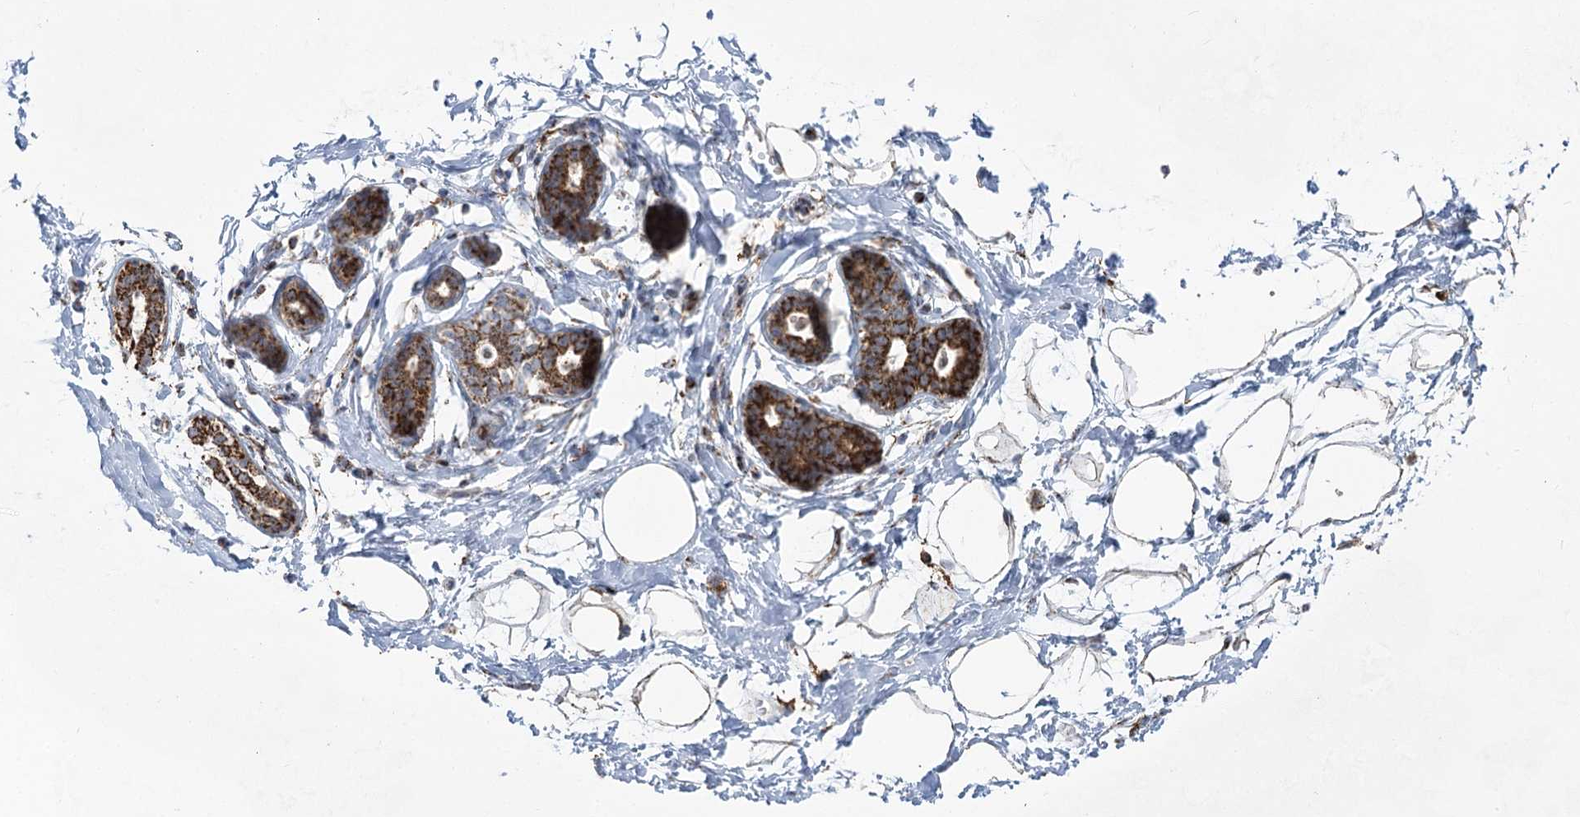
{"staining": {"intensity": "weak", "quantity": ">75%", "location": "cytoplasmic/membranous"}, "tissue": "breast", "cell_type": "Adipocytes", "image_type": "normal", "snomed": [{"axis": "morphology", "description": "Normal tissue, NOS"}, {"axis": "topography", "description": "Breast"}], "caption": "Weak cytoplasmic/membranous positivity for a protein is seen in about >75% of adipocytes of unremarkable breast using immunohistochemistry.", "gene": "CWF19L1", "patient": {"sex": "female", "age": 23}}